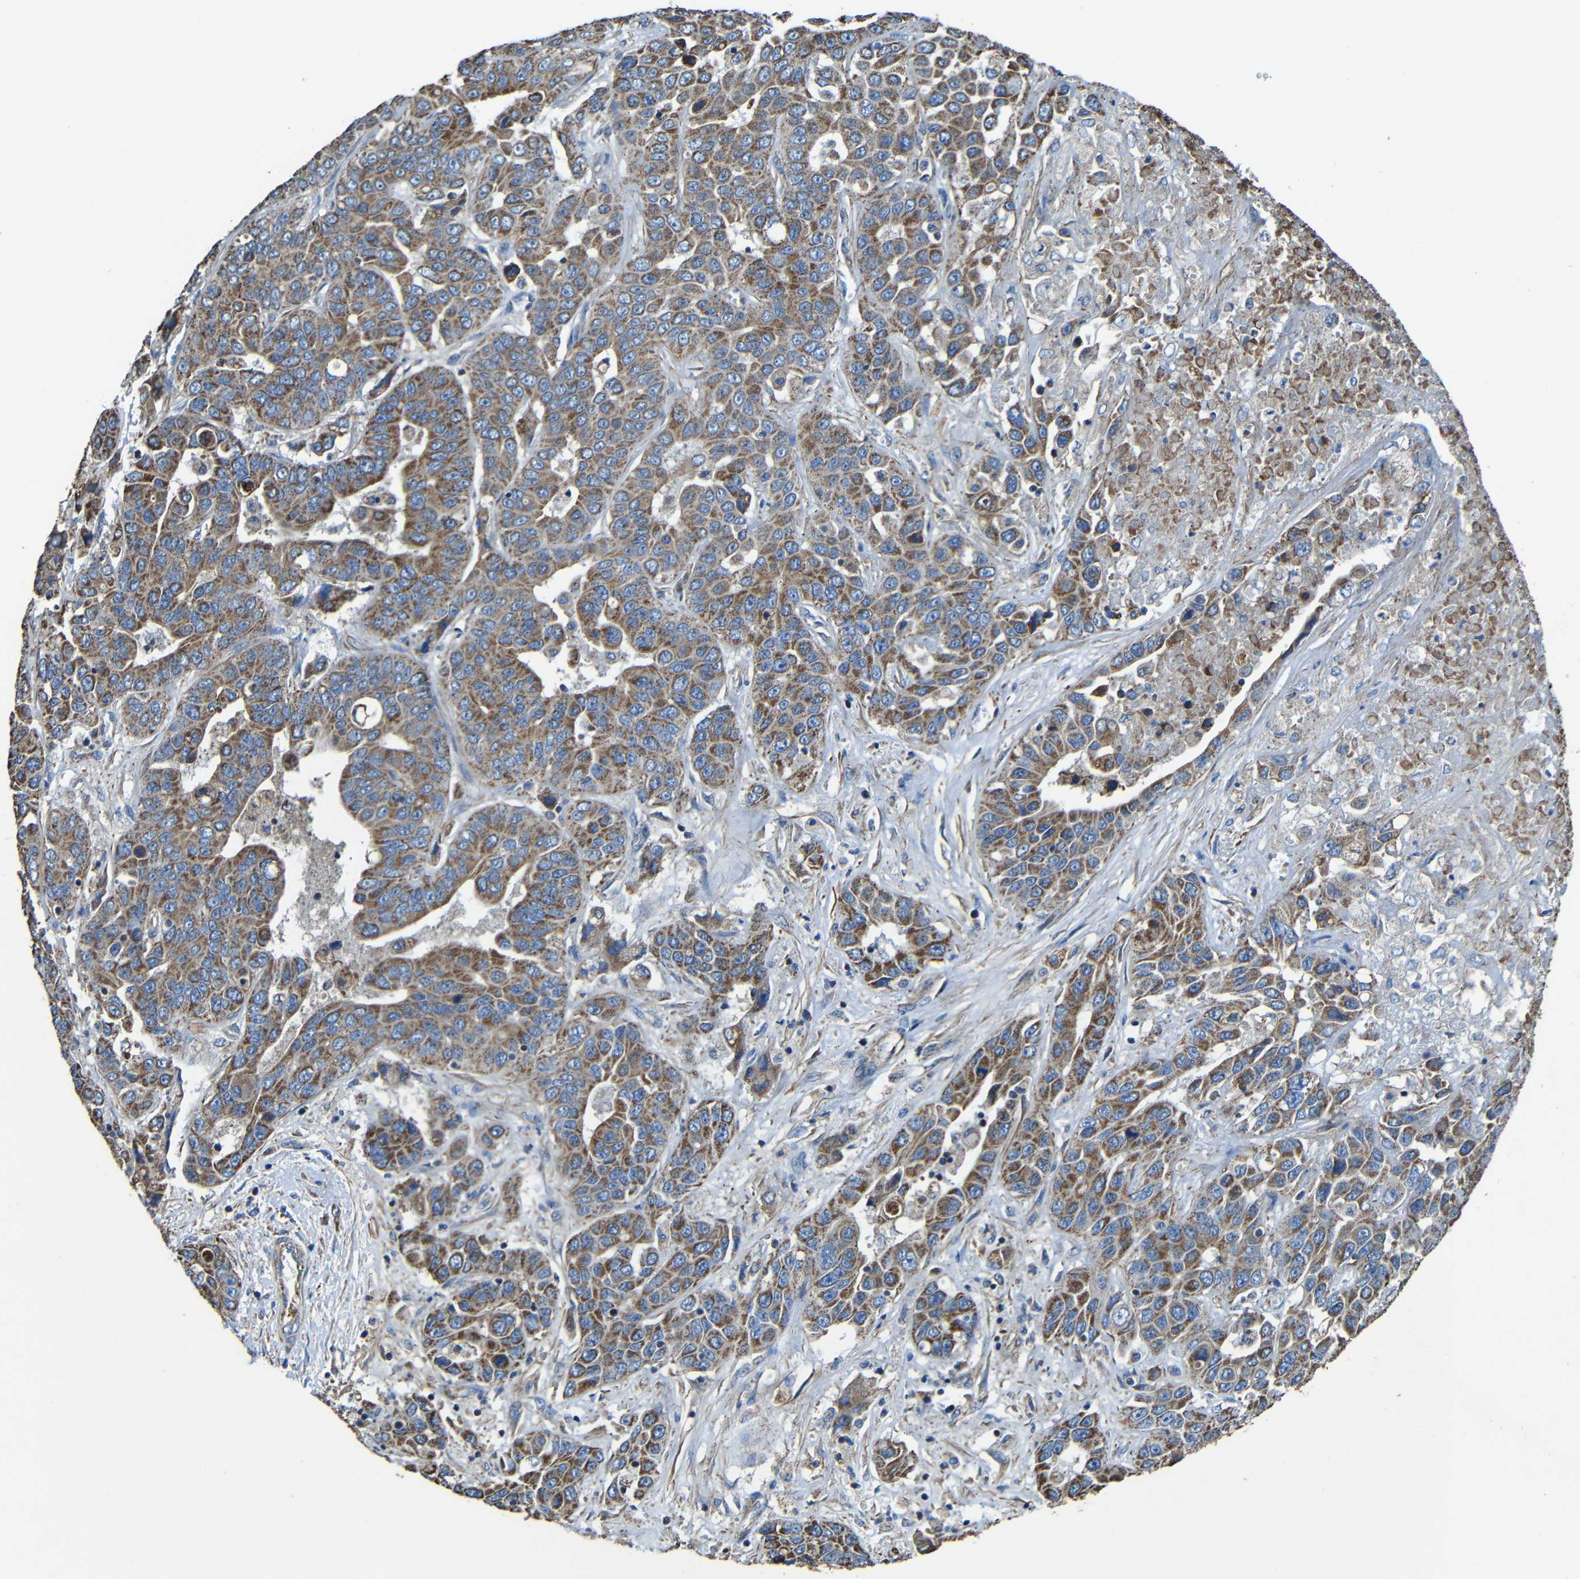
{"staining": {"intensity": "strong", "quantity": ">75%", "location": "cytoplasmic/membranous"}, "tissue": "liver cancer", "cell_type": "Tumor cells", "image_type": "cancer", "snomed": [{"axis": "morphology", "description": "Cholangiocarcinoma"}, {"axis": "topography", "description": "Liver"}], "caption": "Immunohistochemical staining of liver cancer displays high levels of strong cytoplasmic/membranous positivity in approximately >75% of tumor cells.", "gene": "INTS6L", "patient": {"sex": "female", "age": 52}}